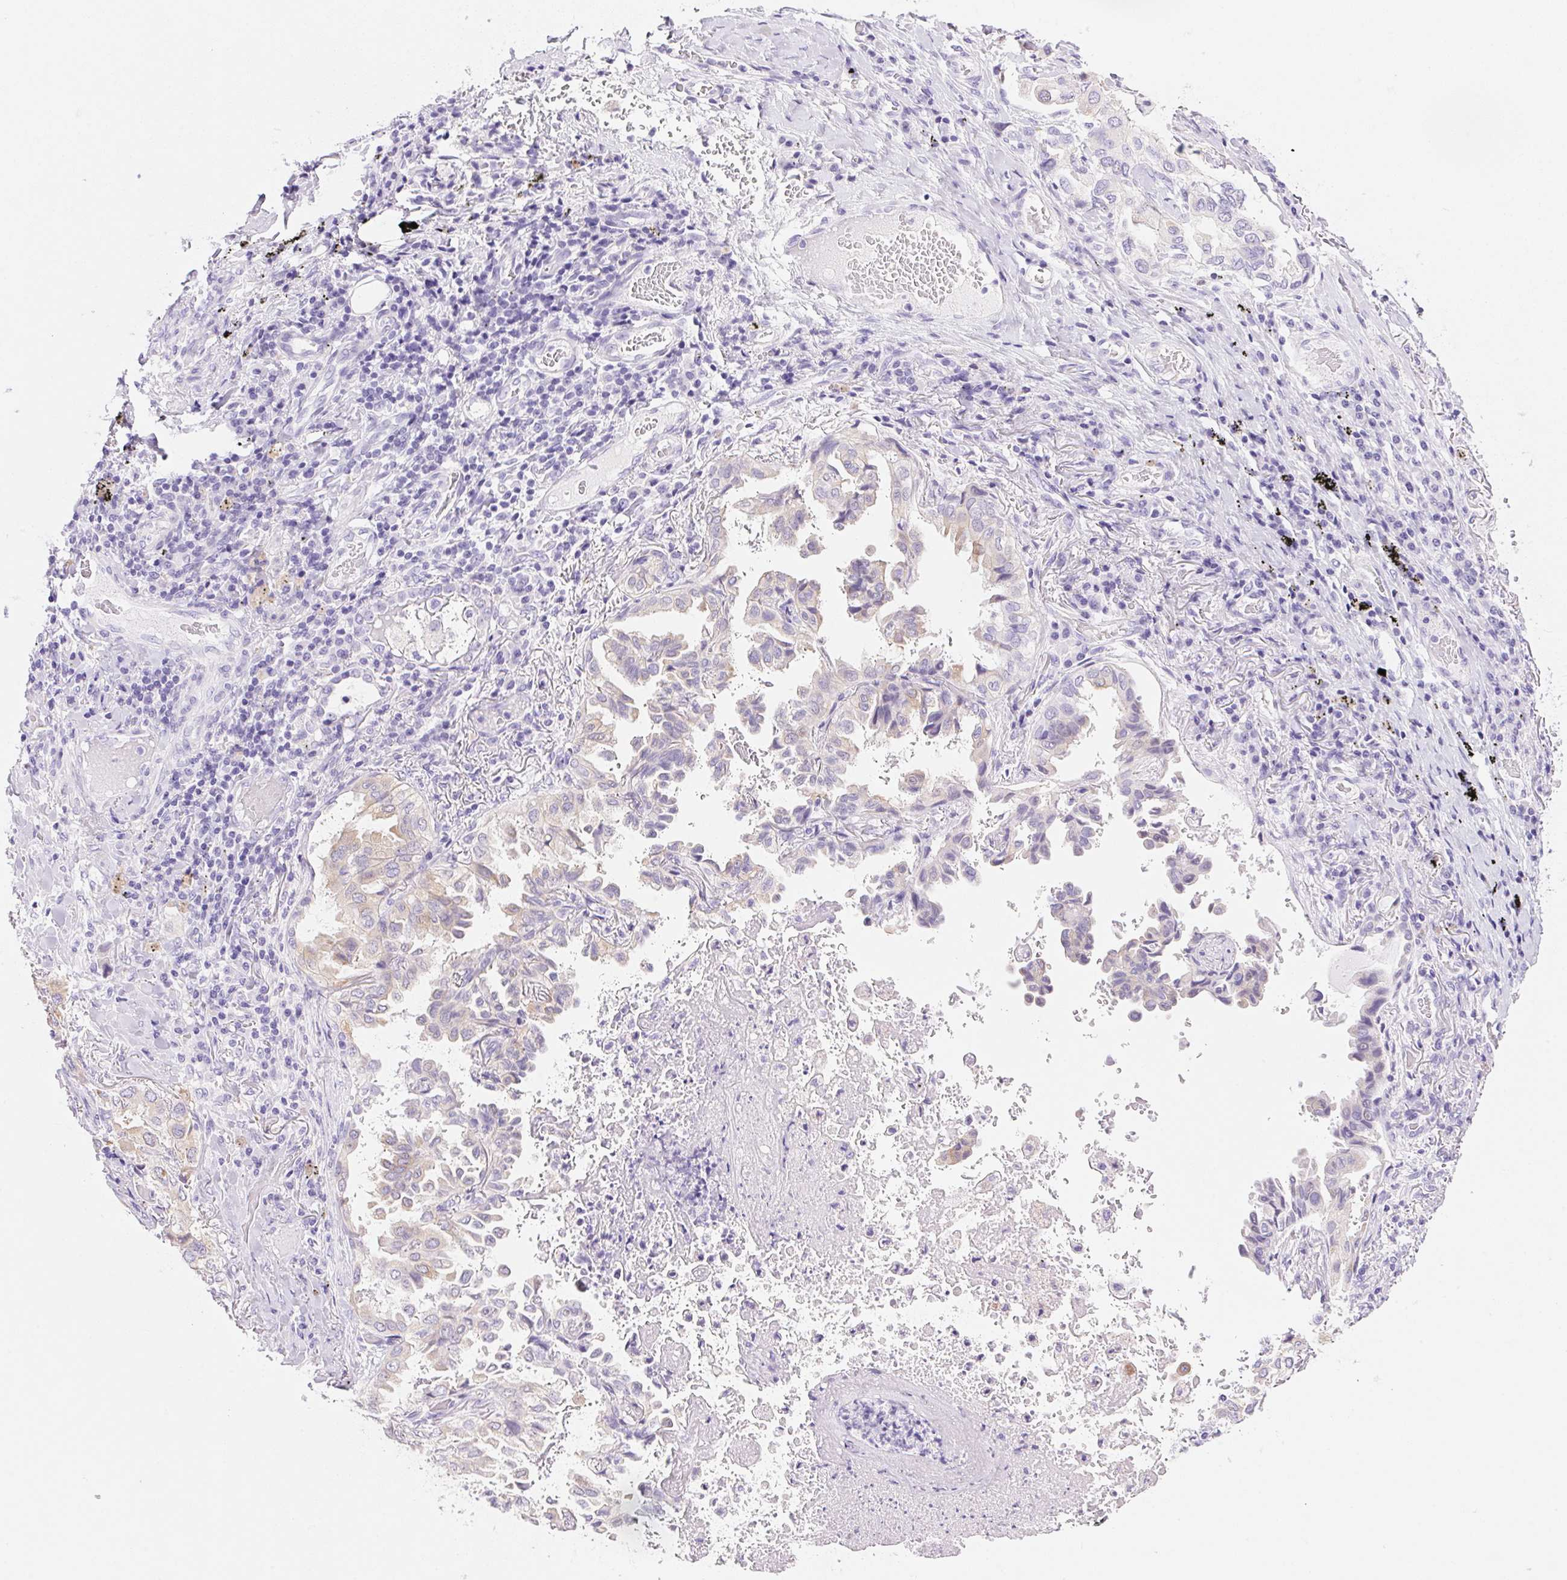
{"staining": {"intensity": "negative", "quantity": "none", "location": "none"}, "tissue": "lung cancer", "cell_type": "Tumor cells", "image_type": "cancer", "snomed": [{"axis": "morphology", "description": "Aneuploidy"}, {"axis": "morphology", "description": "Adenocarcinoma, NOS"}, {"axis": "morphology", "description": "Adenocarcinoma, metastatic, NOS"}, {"axis": "topography", "description": "Lymph node"}, {"axis": "topography", "description": "Lung"}], "caption": "Tumor cells show no significant positivity in lung cancer.", "gene": "DHCR24", "patient": {"sex": "female", "age": 48}}